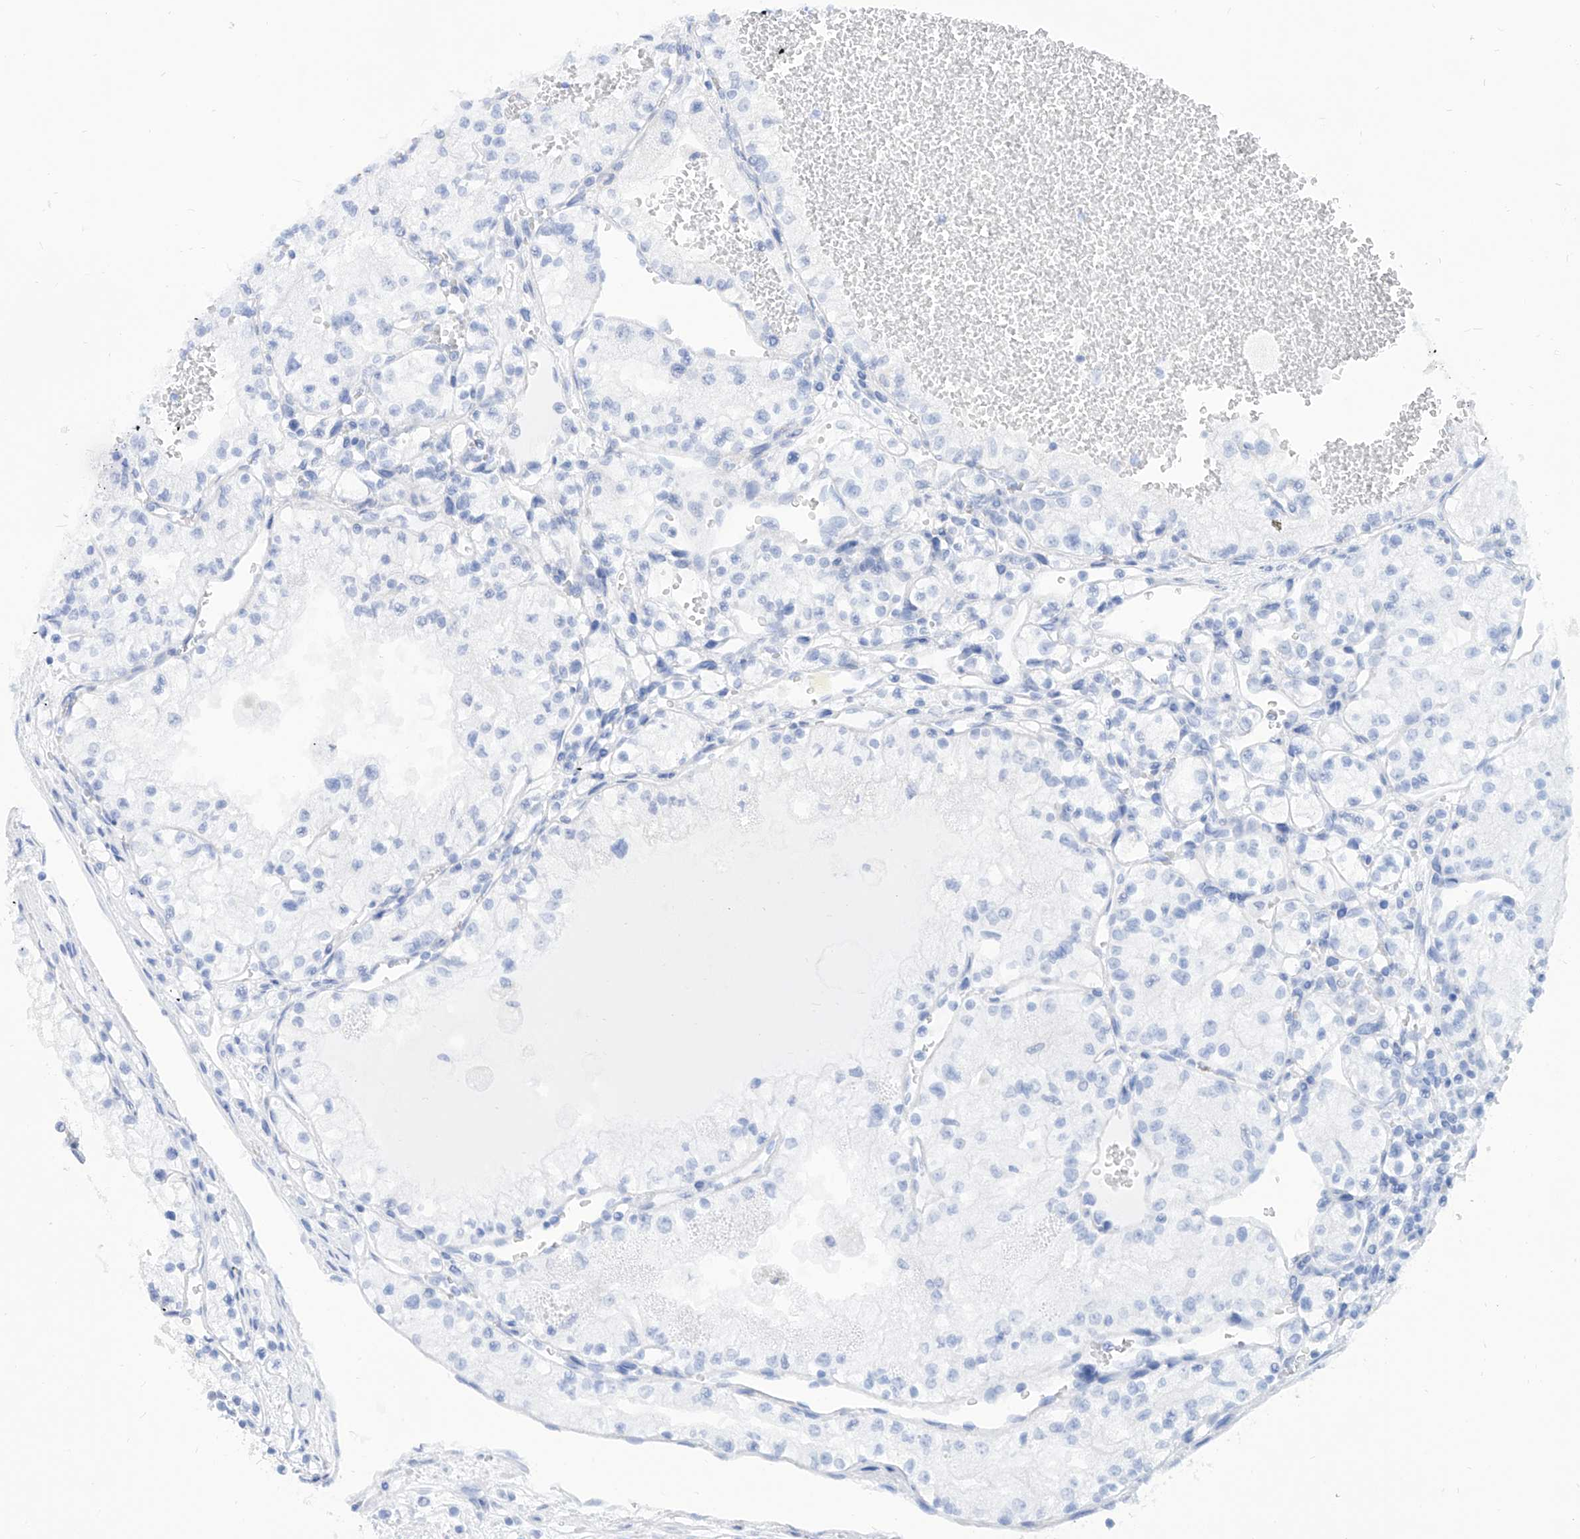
{"staining": {"intensity": "negative", "quantity": "none", "location": "none"}, "tissue": "renal cancer", "cell_type": "Tumor cells", "image_type": "cancer", "snomed": [{"axis": "morphology", "description": "Normal tissue, NOS"}, {"axis": "morphology", "description": "Adenocarcinoma, NOS"}, {"axis": "topography", "description": "Kidney"}], "caption": "Immunohistochemistry (IHC) image of adenocarcinoma (renal) stained for a protein (brown), which exhibits no expression in tumor cells.", "gene": "PDXK", "patient": {"sex": "male", "age": 68}}